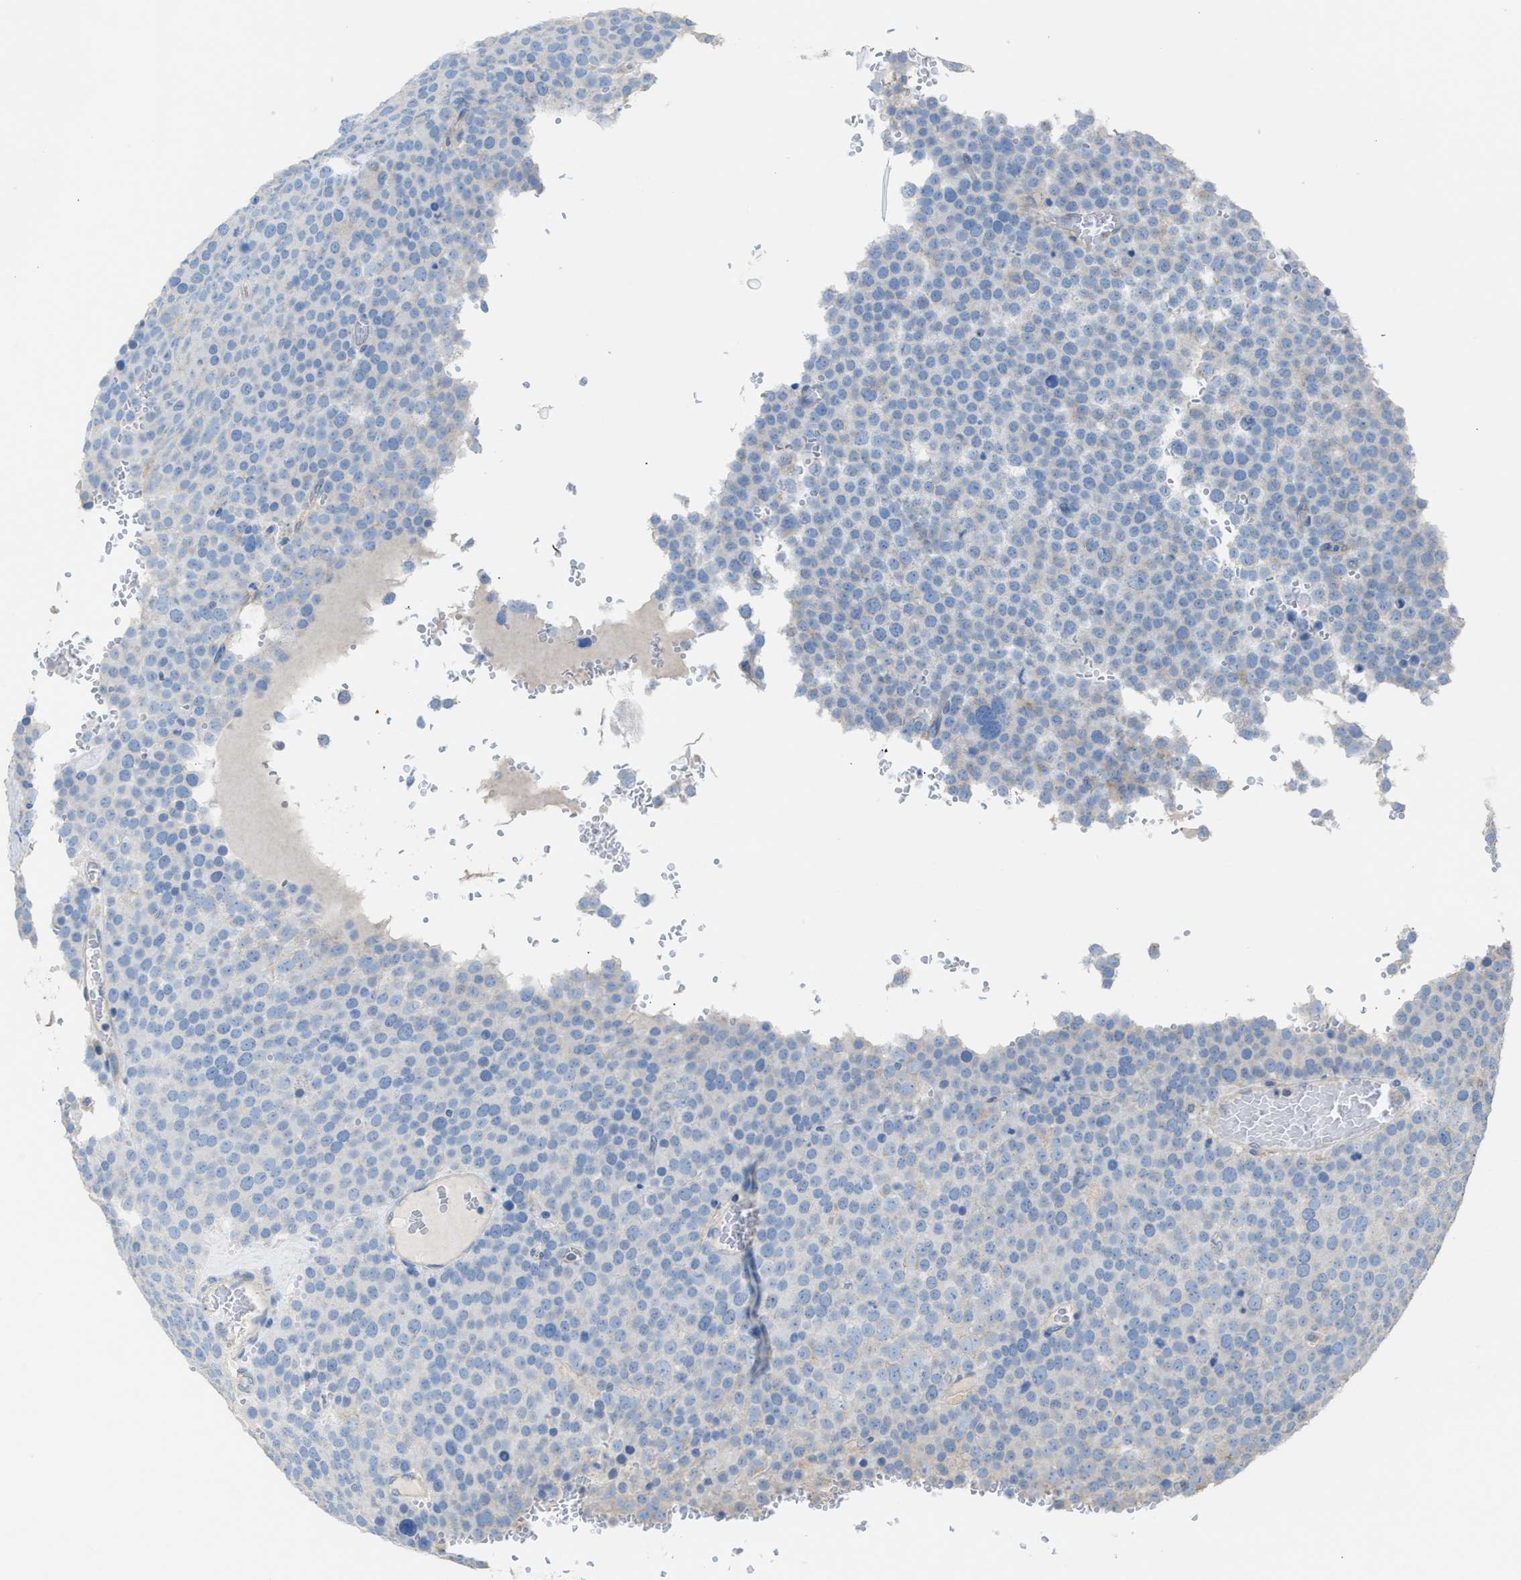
{"staining": {"intensity": "negative", "quantity": "none", "location": "none"}, "tissue": "testis cancer", "cell_type": "Tumor cells", "image_type": "cancer", "snomed": [{"axis": "morphology", "description": "Seminoma, NOS"}, {"axis": "topography", "description": "Testis"}], "caption": "An image of human seminoma (testis) is negative for staining in tumor cells.", "gene": "NQO2", "patient": {"sex": "male", "age": 71}}